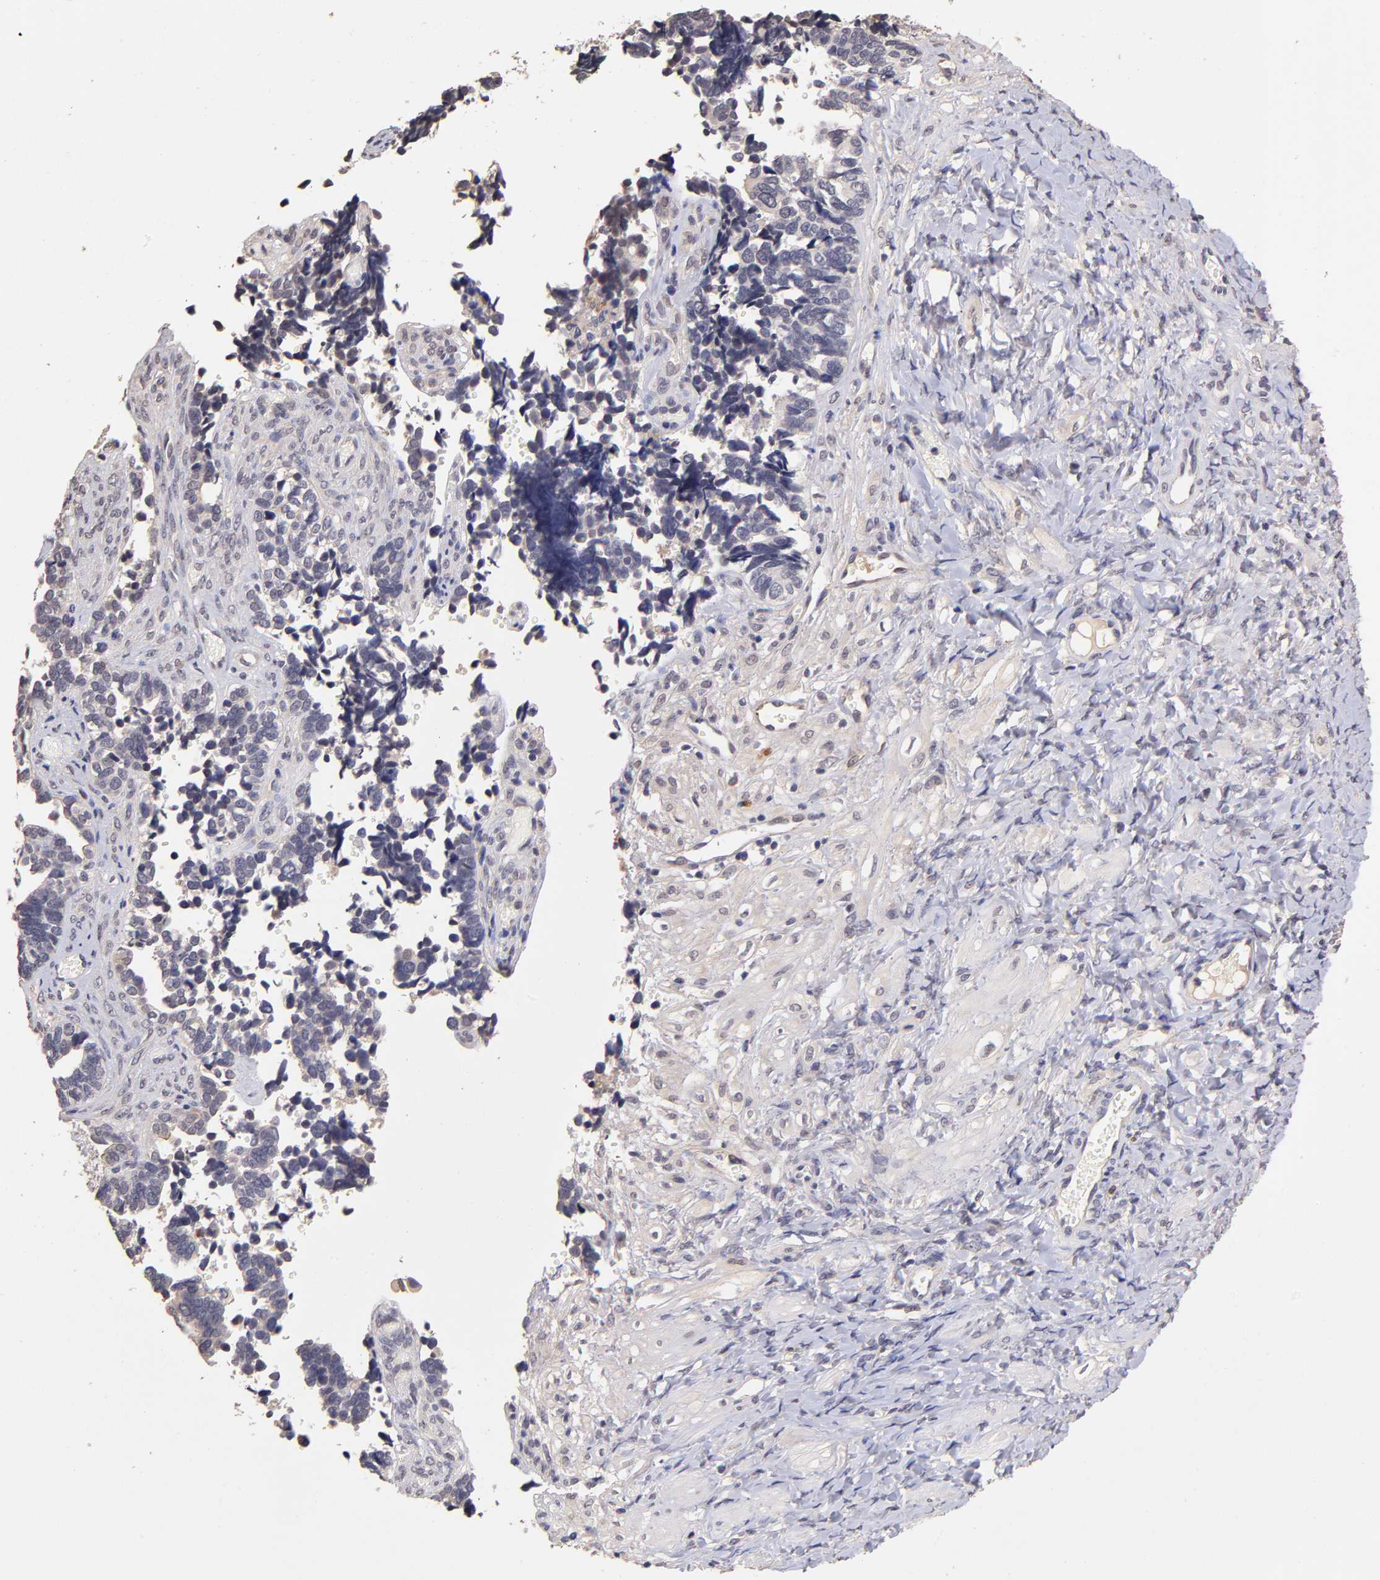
{"staining": {"intensity": "negative", "quantity": "none", "location": "none"}, "tissue": "ovarian cancer", "cell_type": "Tumor cells", "image_type": "cancer", "snomed": [{"axis": "morphology", "description": "Cystadenocarcinoma, serous, NOS"}, {"axis": "topography", "description": "Ovary"}], "caption": "Tumor cells are negative for brown protein staining in ovarian serous cystadenocarcinoma. The staining is performed using DAB (3,3'-diaminobenzidine) brown chromogen with nuclei counter-stained in using hematoxylin.", "gene": "RNASEL", "patient": {"sex": "female", "age": 77}}